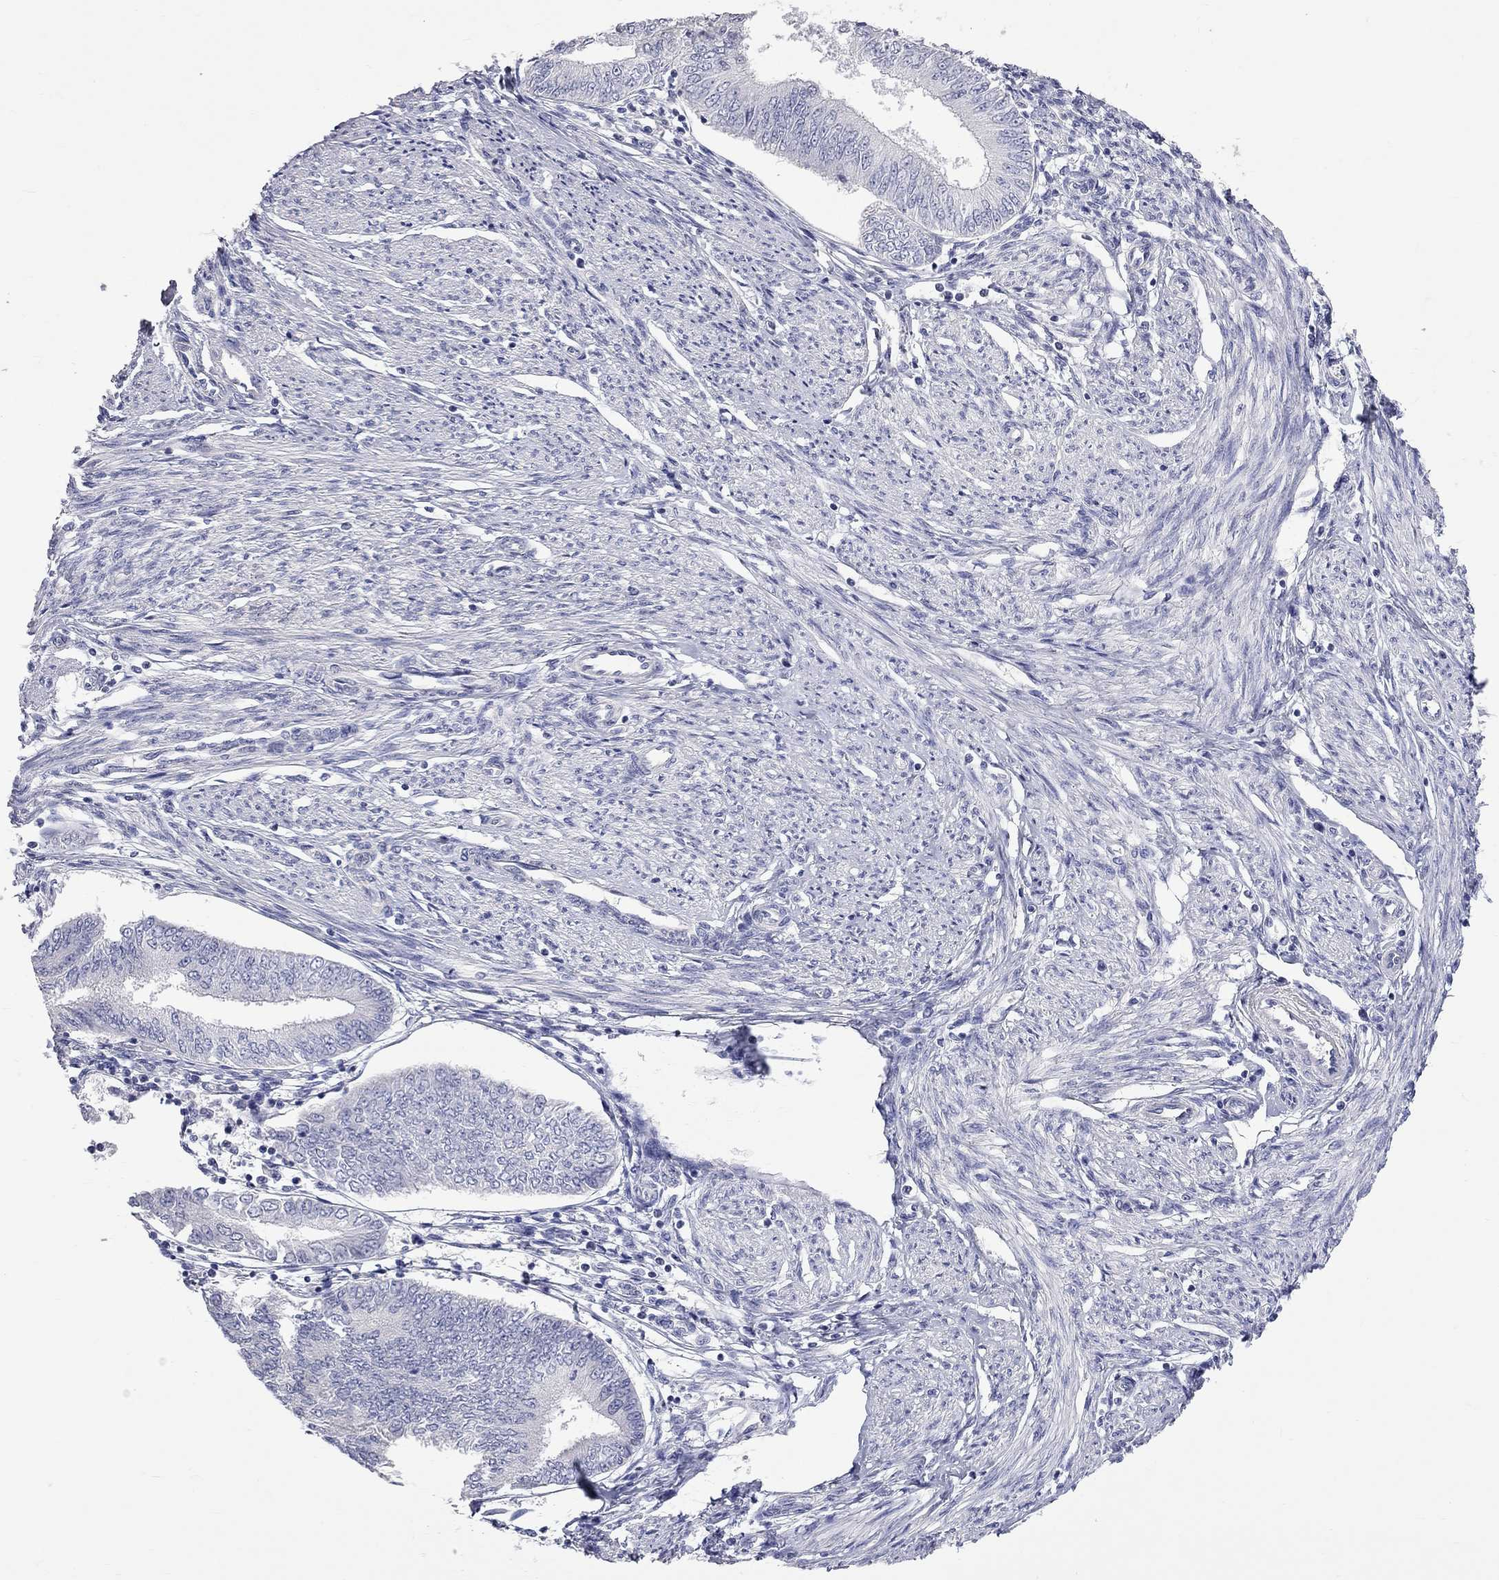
{"staining": {"intensity": "negative", "quantity": "none", "location": "none"}, "tissue": "endometrial cancer", "cell_type": "Tumor cells", "image_type": "cancer", "snomed": [{"axis": "morphology", "description": "Adenocarcinoma, NOS"}, {"axis": "topography", "description": "Endometrium"}], "caption": "Human adenocarcinoma (endometrial) stained for a protein using immunohistochemistry (IHC) shows no expression in tumor cells.", "gene": "OPRK1", "patient": {"sex": "female", "age": 68}}